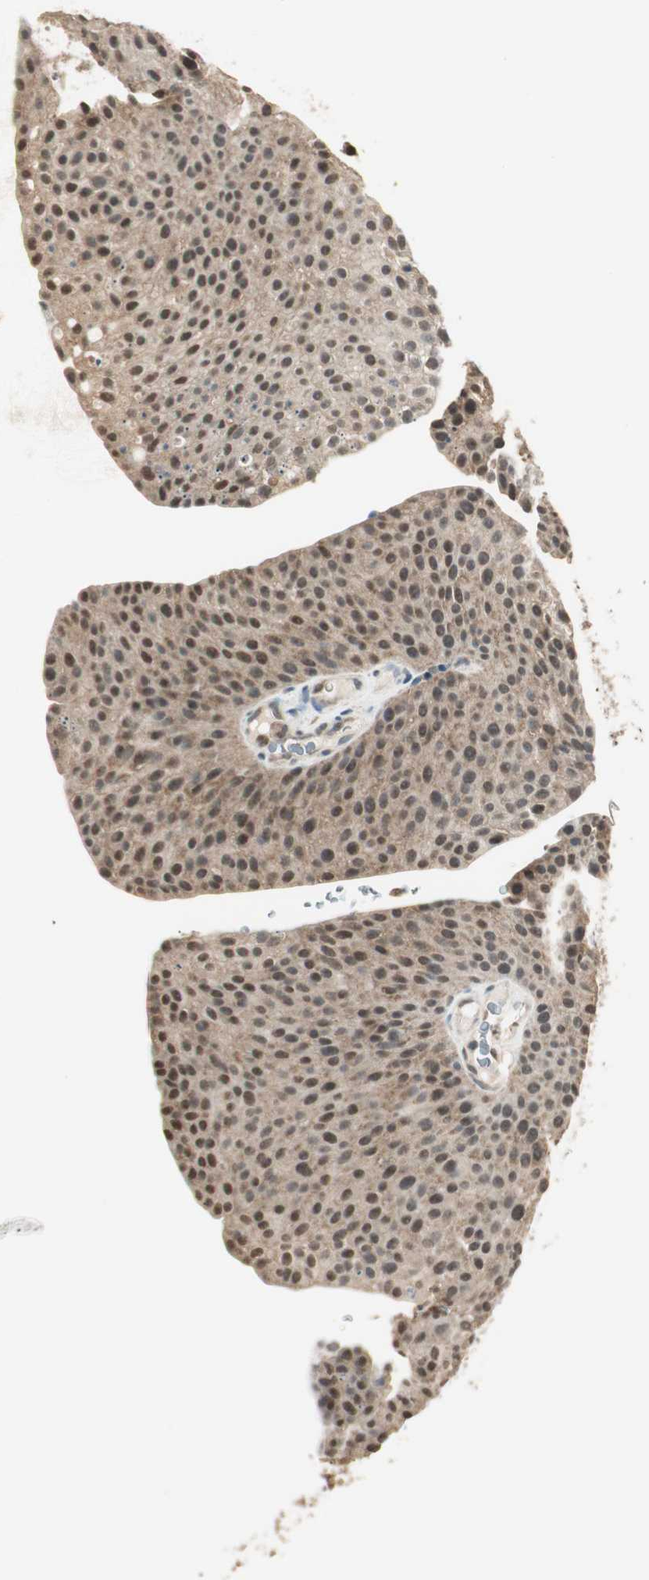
{"staining": {"intensity": "moderate", "quantity": "25%-75%", "location": "nuclear"}, "tissue": "urothelial cancer", "cell_type": "Tumor cells", "image_type": "cancer", "snomed": [{"axis": "morphology", "description": "Urothelial carcinoma, Low grade"}, {"axis": "topography", "description": "Smooth muscle"}, {"axis": "topography", "description": "Urinary bladder"}], "caption": "Protein staining of urothelial cancer tissue demonstrates moderate nuclear staining in approximately 25%-75% of tumor cells.", "gene": "USP5", "patient": {"sex": "male", "age": 60}}